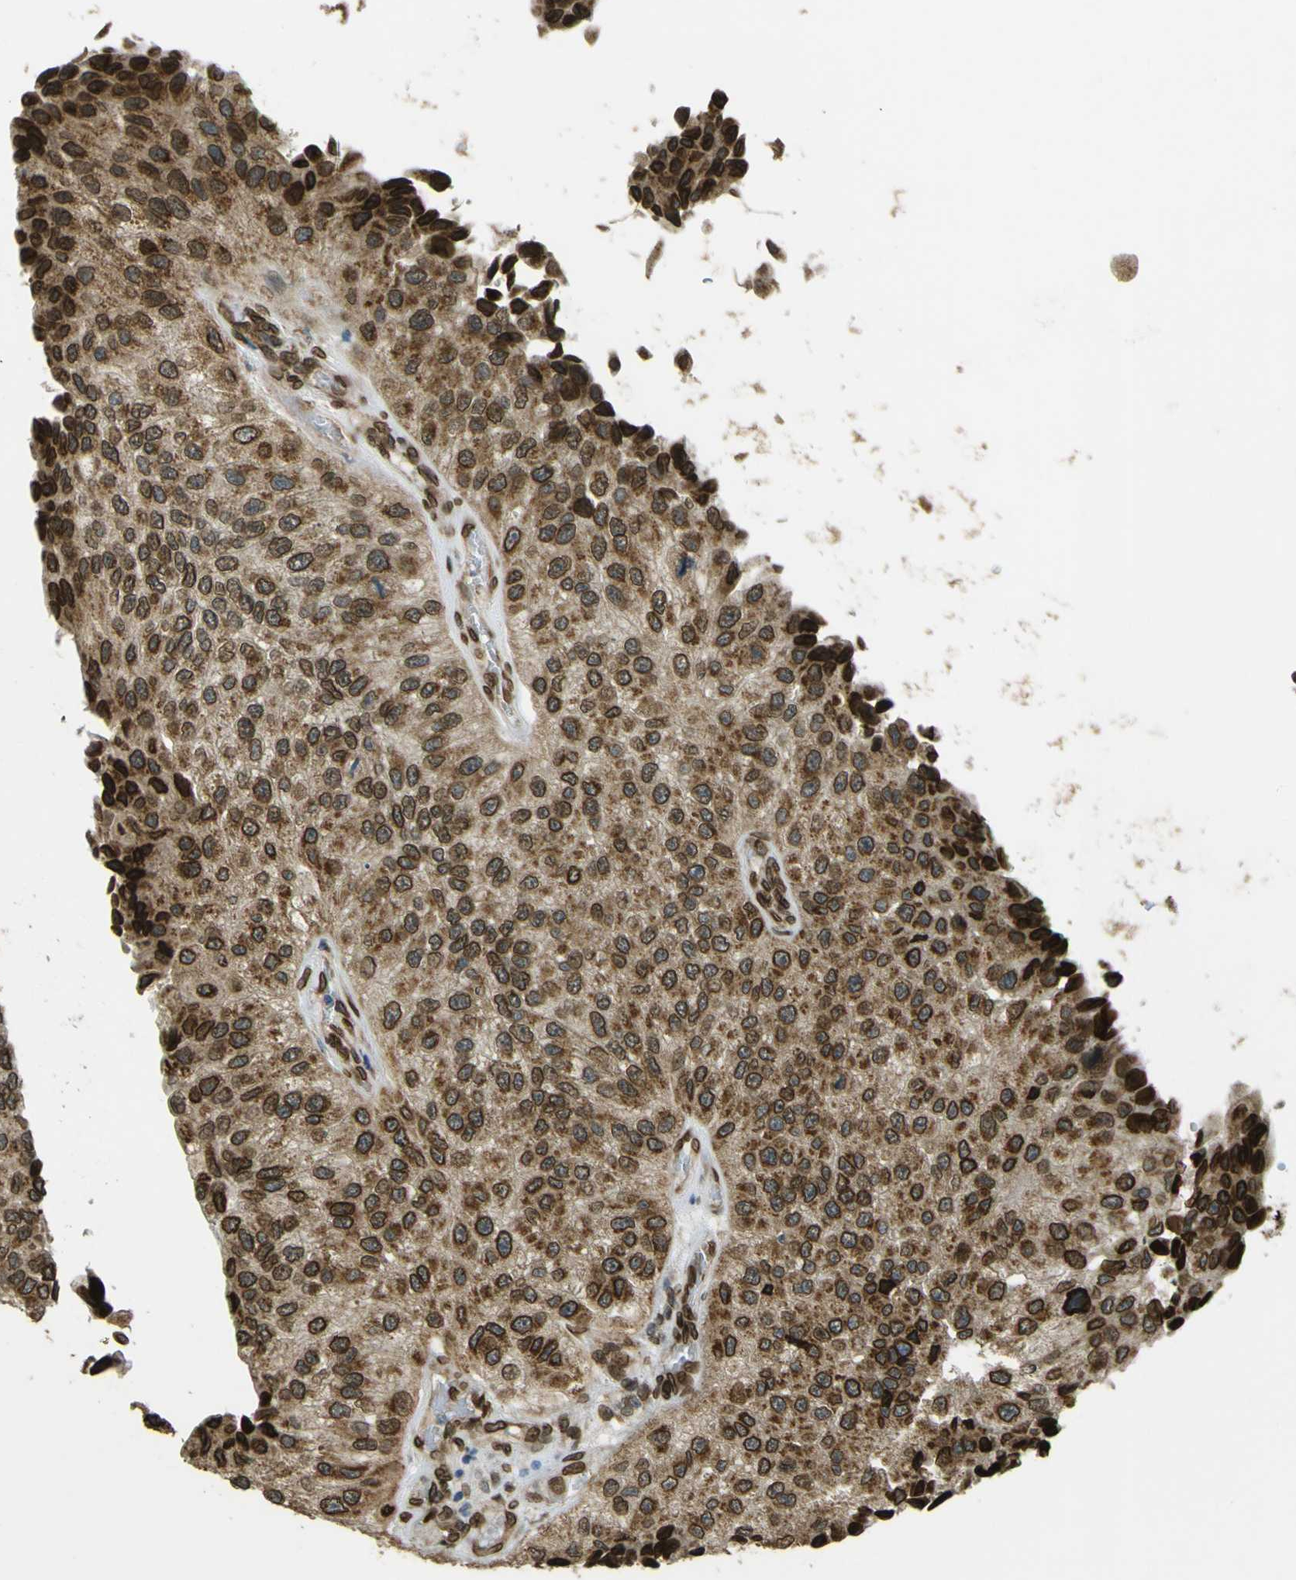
{"staining": {"intensity": "moderate", "quantity": ">75%", "location": "cytoplasmic/membranous,nuclear"}, "tissue": "urothelial cancer", "cell_type": "Tumor cells", "image_type": "cancer", "snomed": [{"axis": "morphology", "description": "Urothelial carcinoma, High grade"}, {"axis": "topography", "description": "Kidney"}, {"axis": "topography", "description": "Urinary bladder"}], "caption": "High-magnification brightfield microscopy of urothelial cancer stained with DAB (brown) and counterstained with hematoxylin (blue). tumor cells exhibit moderate cytoplasmic/membranous and nuclear positivity is seen in about>75% of cells. (brown staining indicates protein expression, while blue staining denotes nuclei).", "gene": "GALNT1", "patient": {"sex": "male", "age": 77}}